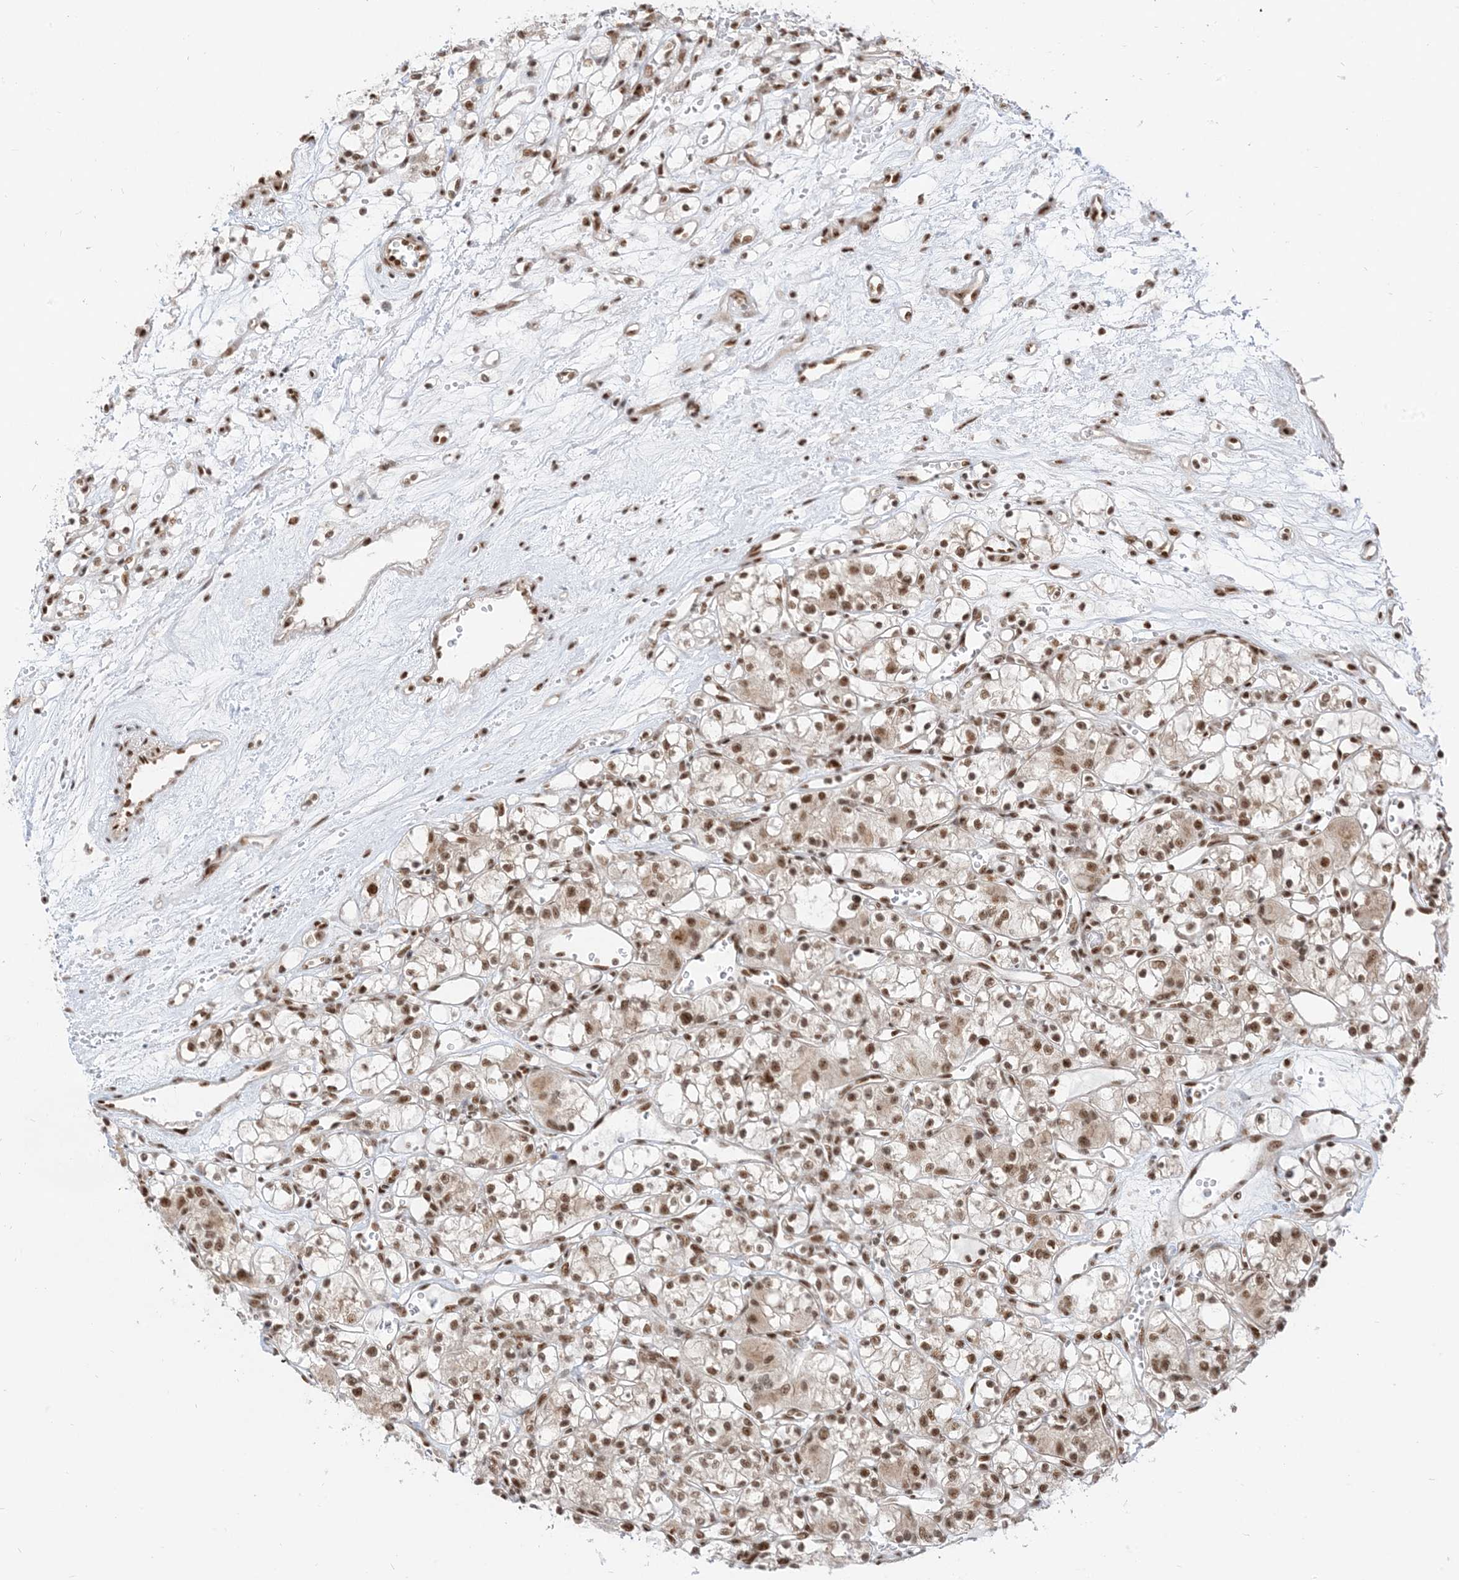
{"staining": {"intensity": "moderate", "quantity": ">75%", "location": "nuclear"}, "tissue": "renal cancer", "cell_type": "Tumor cells", "image_type": "cancer", "snomed": [{"axis": "morphology", "description": "Adenocarcinoma, NOS"}, {"axis": "topography", "description": "Kidney"}], "caption": "Human adenocarcinoma (renal) stained with a protein marker displays moderate staining in tumor cells.", "gene": "ARGLU1", "patient": {"sex": "female", "age": 59}}